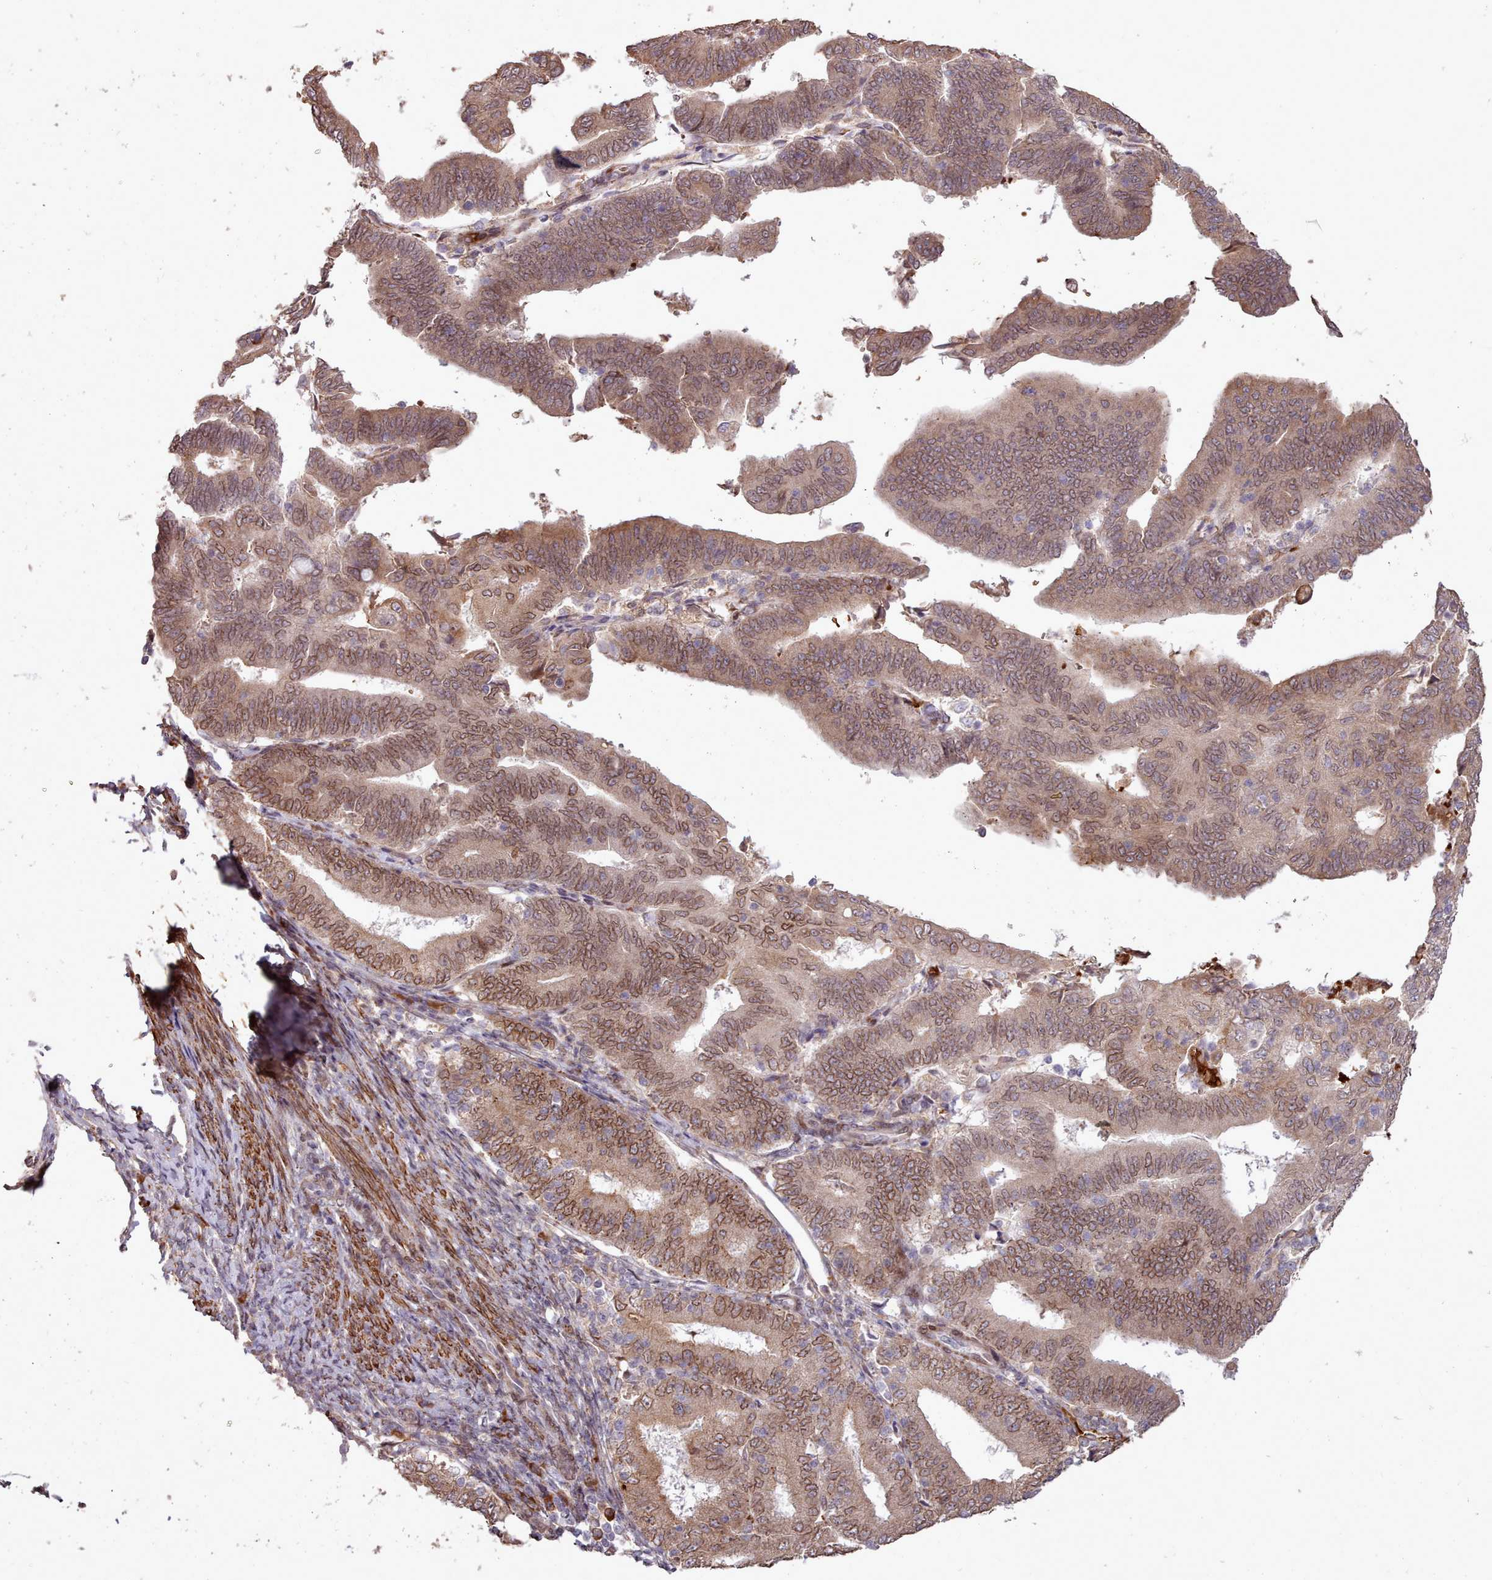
{"staining": {"intensity": "moderate", "quantity": ">75%", "location": "cytoplasmic/membranous,nuclear"}, "tissue": "endometrial cancer", "cell_type": "Tumor cells", "image_type": "cancer", "snomed": [{"axis": "morphology", "description": "Adenocarcinoma, NOS"}, {"axis": "topography", "description": "Endometrium"}], "caption": "This image displays immunohistochemistry staining of endometrial adenocarcinoma, with medium moderate cytoplasmic/membranous and nuclear expression in approximately >75% of tumor cells.", "gene": "CABP1", "patient": {"sex": "female", "age": 70}}